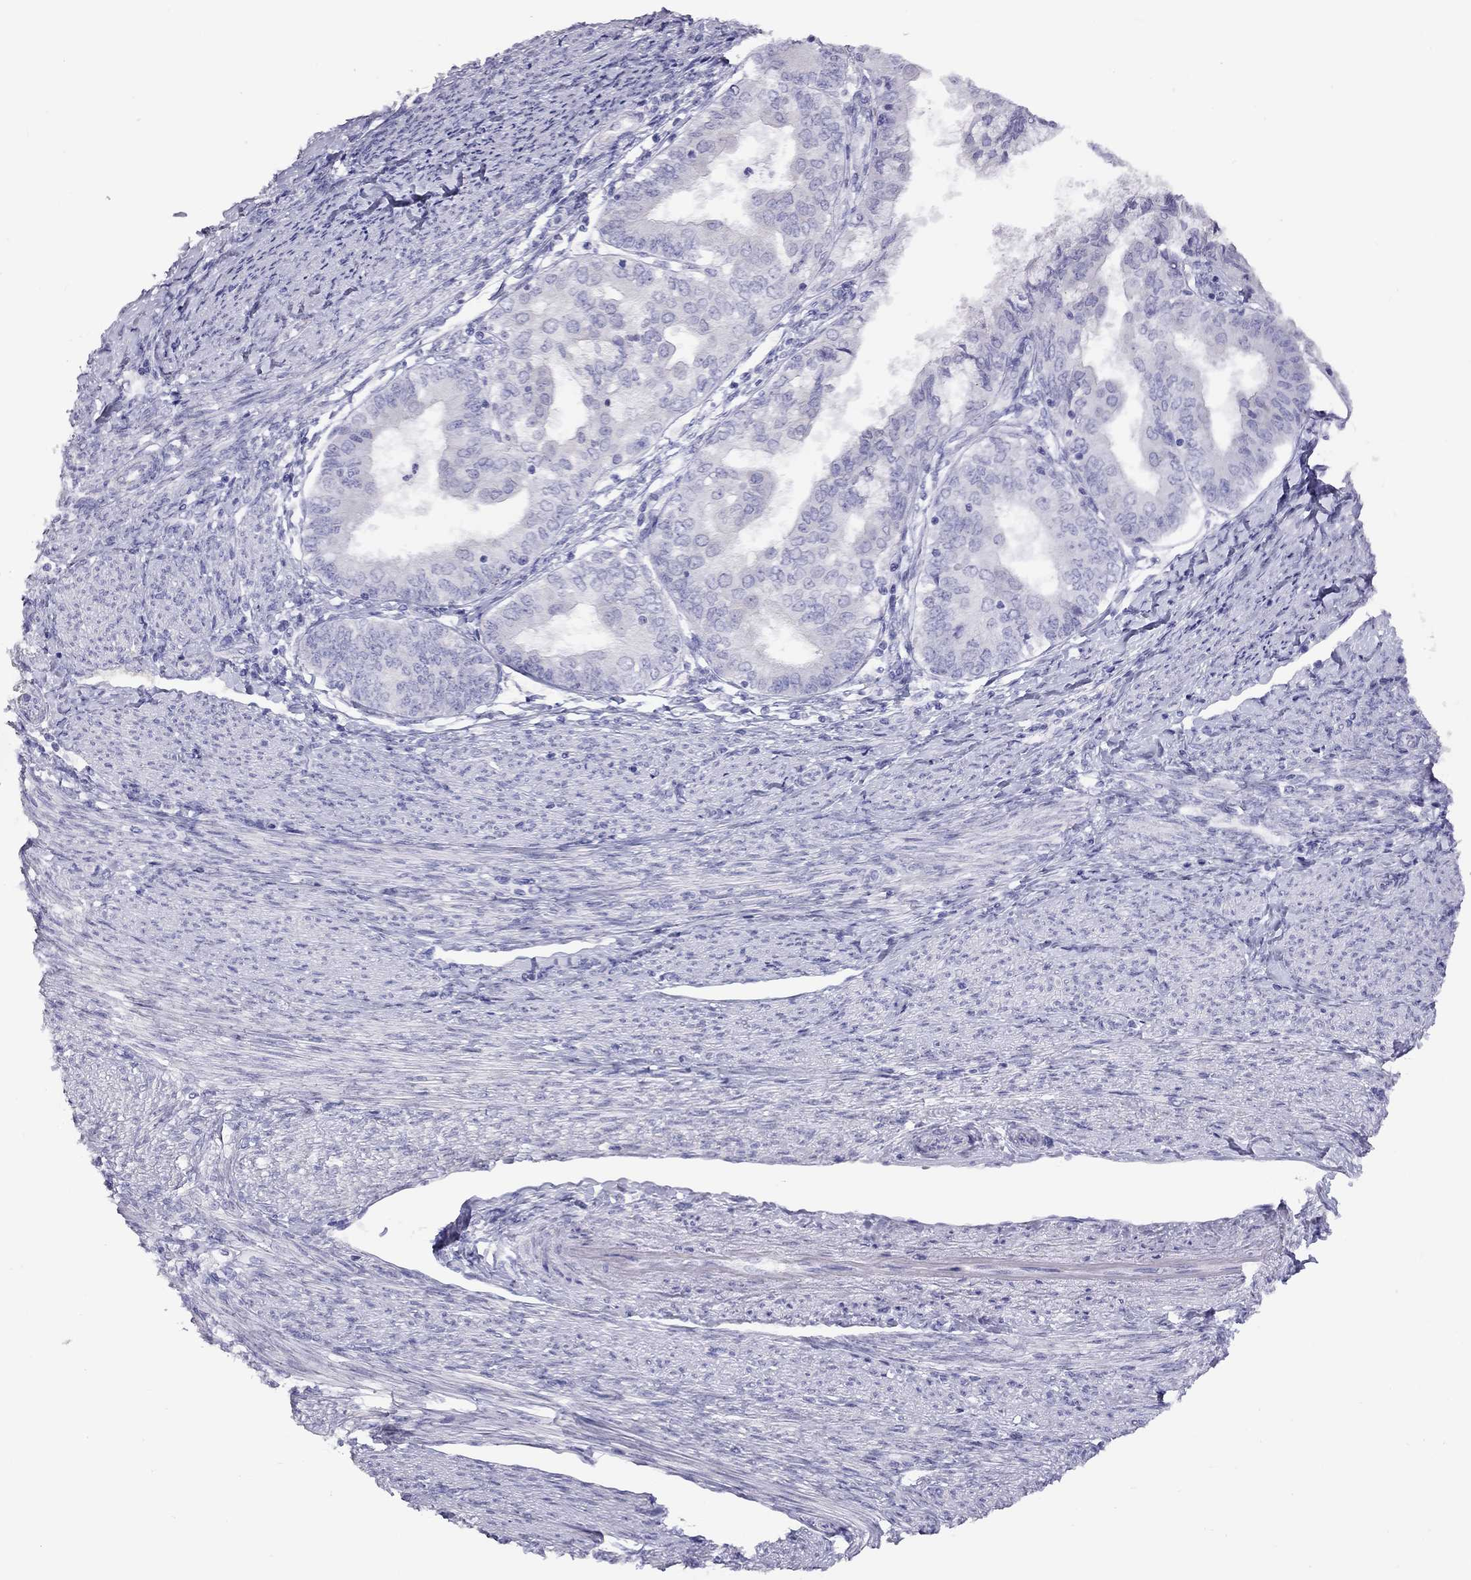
{"staining": {"intensity": "negative", "quantity": "none", "location": "none"}, "tissue": "endometrial cancer", "cell_type": "Tumor cells", "image_type": "cancer", "snomed": [{"axis": "morphology", "description": "Adenocarcinoma, NOS"}, {"axis": "topography", "description": "Endometrium"}], "caption": "A micrograph of human endometrial cancer (adenocarcinoma) is negative for staining in tumor cells.", "gene": "CPNE4", "patient": {"sex": "female", "age": 68}}